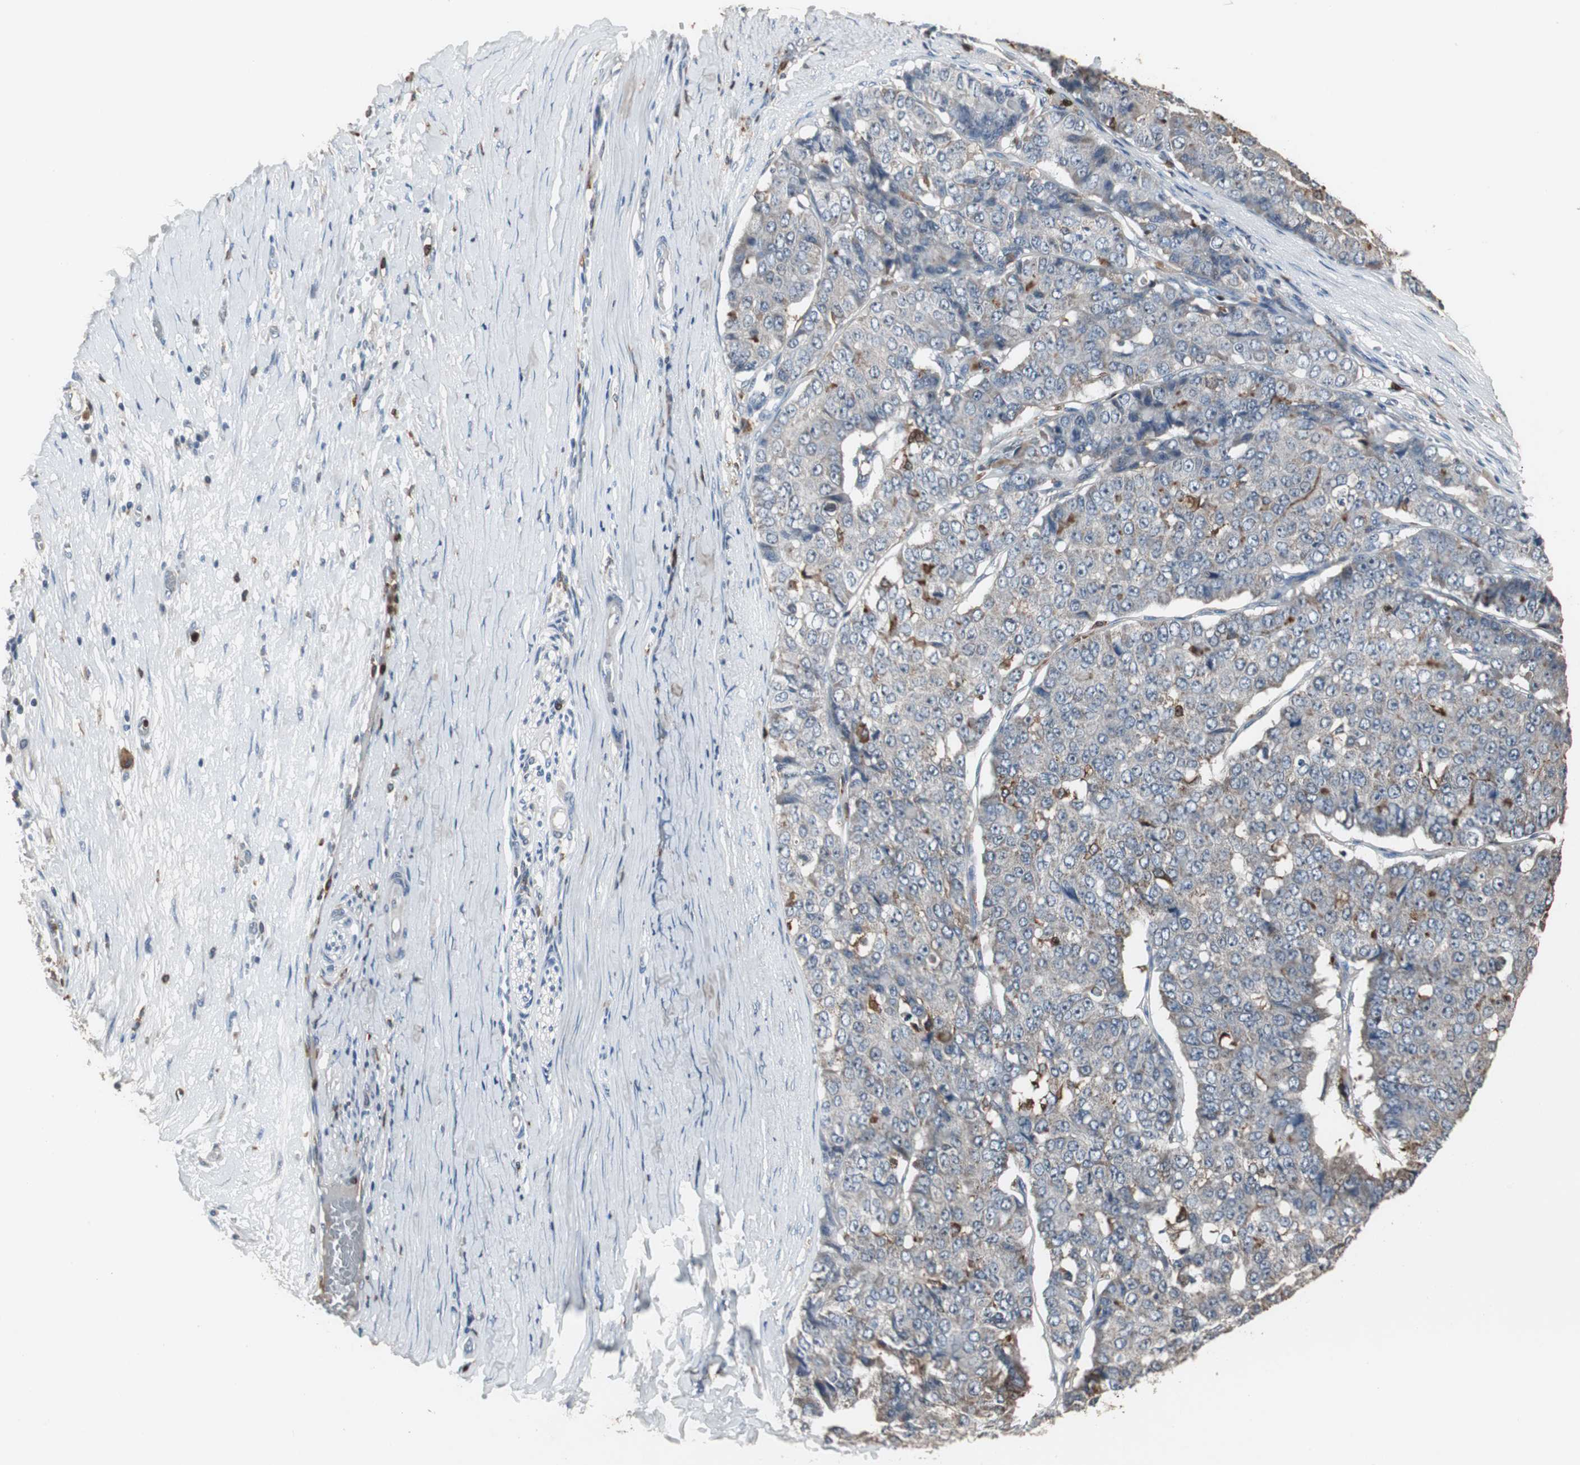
{"staining": {"intensity": "weak", "quantity": "<25%", "location": "cytoplasmic/membranous"}, "tissue": "pancreatic cancer", "cell_type": "Tumor cells", "image_type": "cancer", "snomed": [{"axis": "morphology", "description": "Adenocarcinoma, NOS"}, {"axis": "topography", "description": "Pancreas"}], "caption": "Pancreatic adenocarcinoma was stained to show a protein in brown. There is no significant staining in tumor cells.", "gene": "NCF2", "patient": {"sex": "male", "age": 50}}